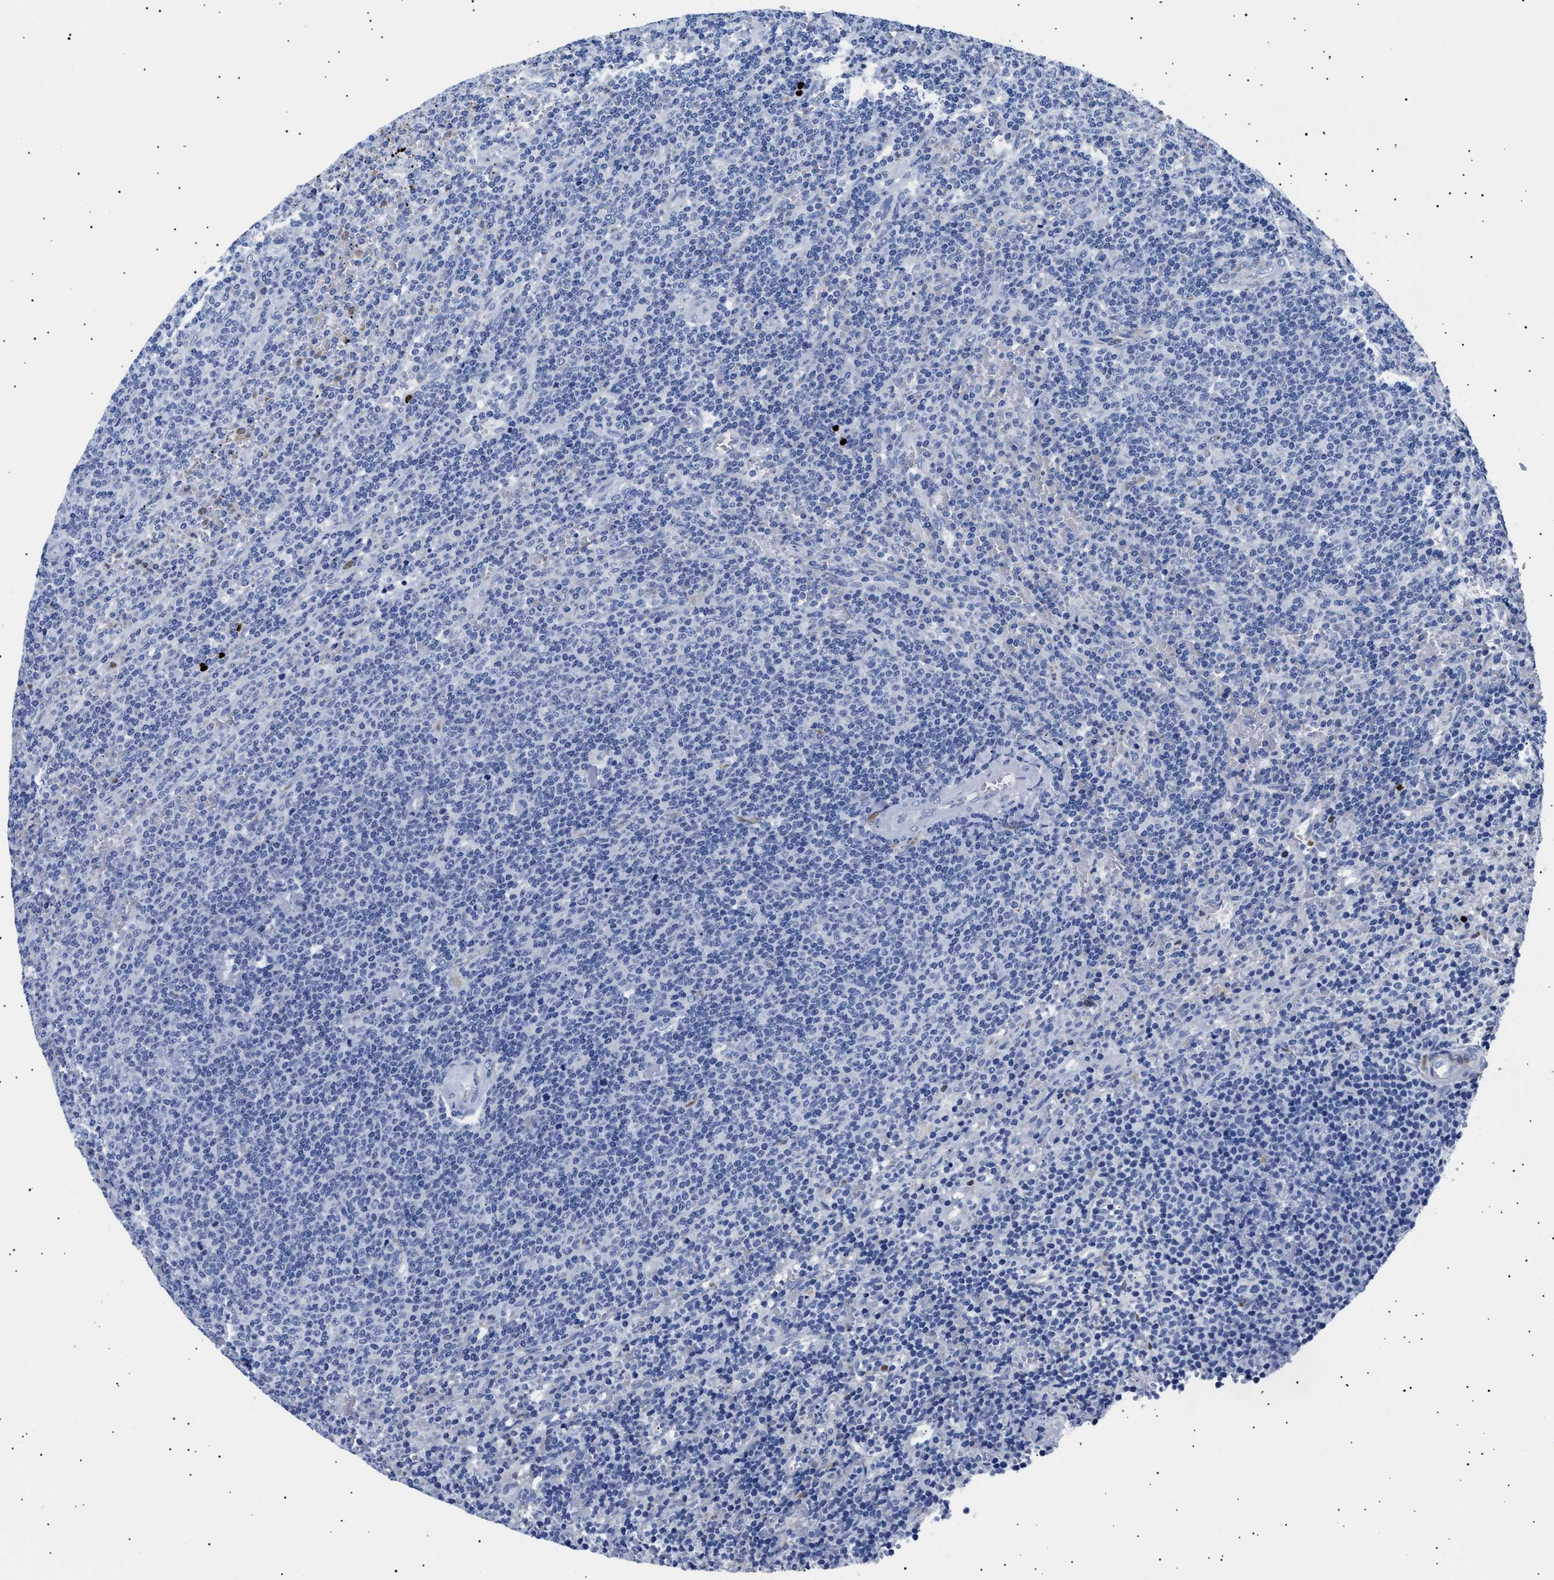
{"staining": {"intensity": "negative", "quantity": "none", "location": "none"}, "tissue": "lymphoma", "cell_type": "Tumor cells", "image_type": "cancer", "snomed": [{"axis": "morphology", "description": "Malignant lymphoma, non-Hodgkin's type, Low grade"}, {"axis": "topography", "description": "Spleen"}], "caption": "IHC histopathology image of neoplastic tissue: human low-grade malignant lymphoma, non-Hodgkin's type stained with DAB displays no significant protein expression in tumor cells.", "gene": "HEMGN", "patient": {"sex": "female", "age": 50}}